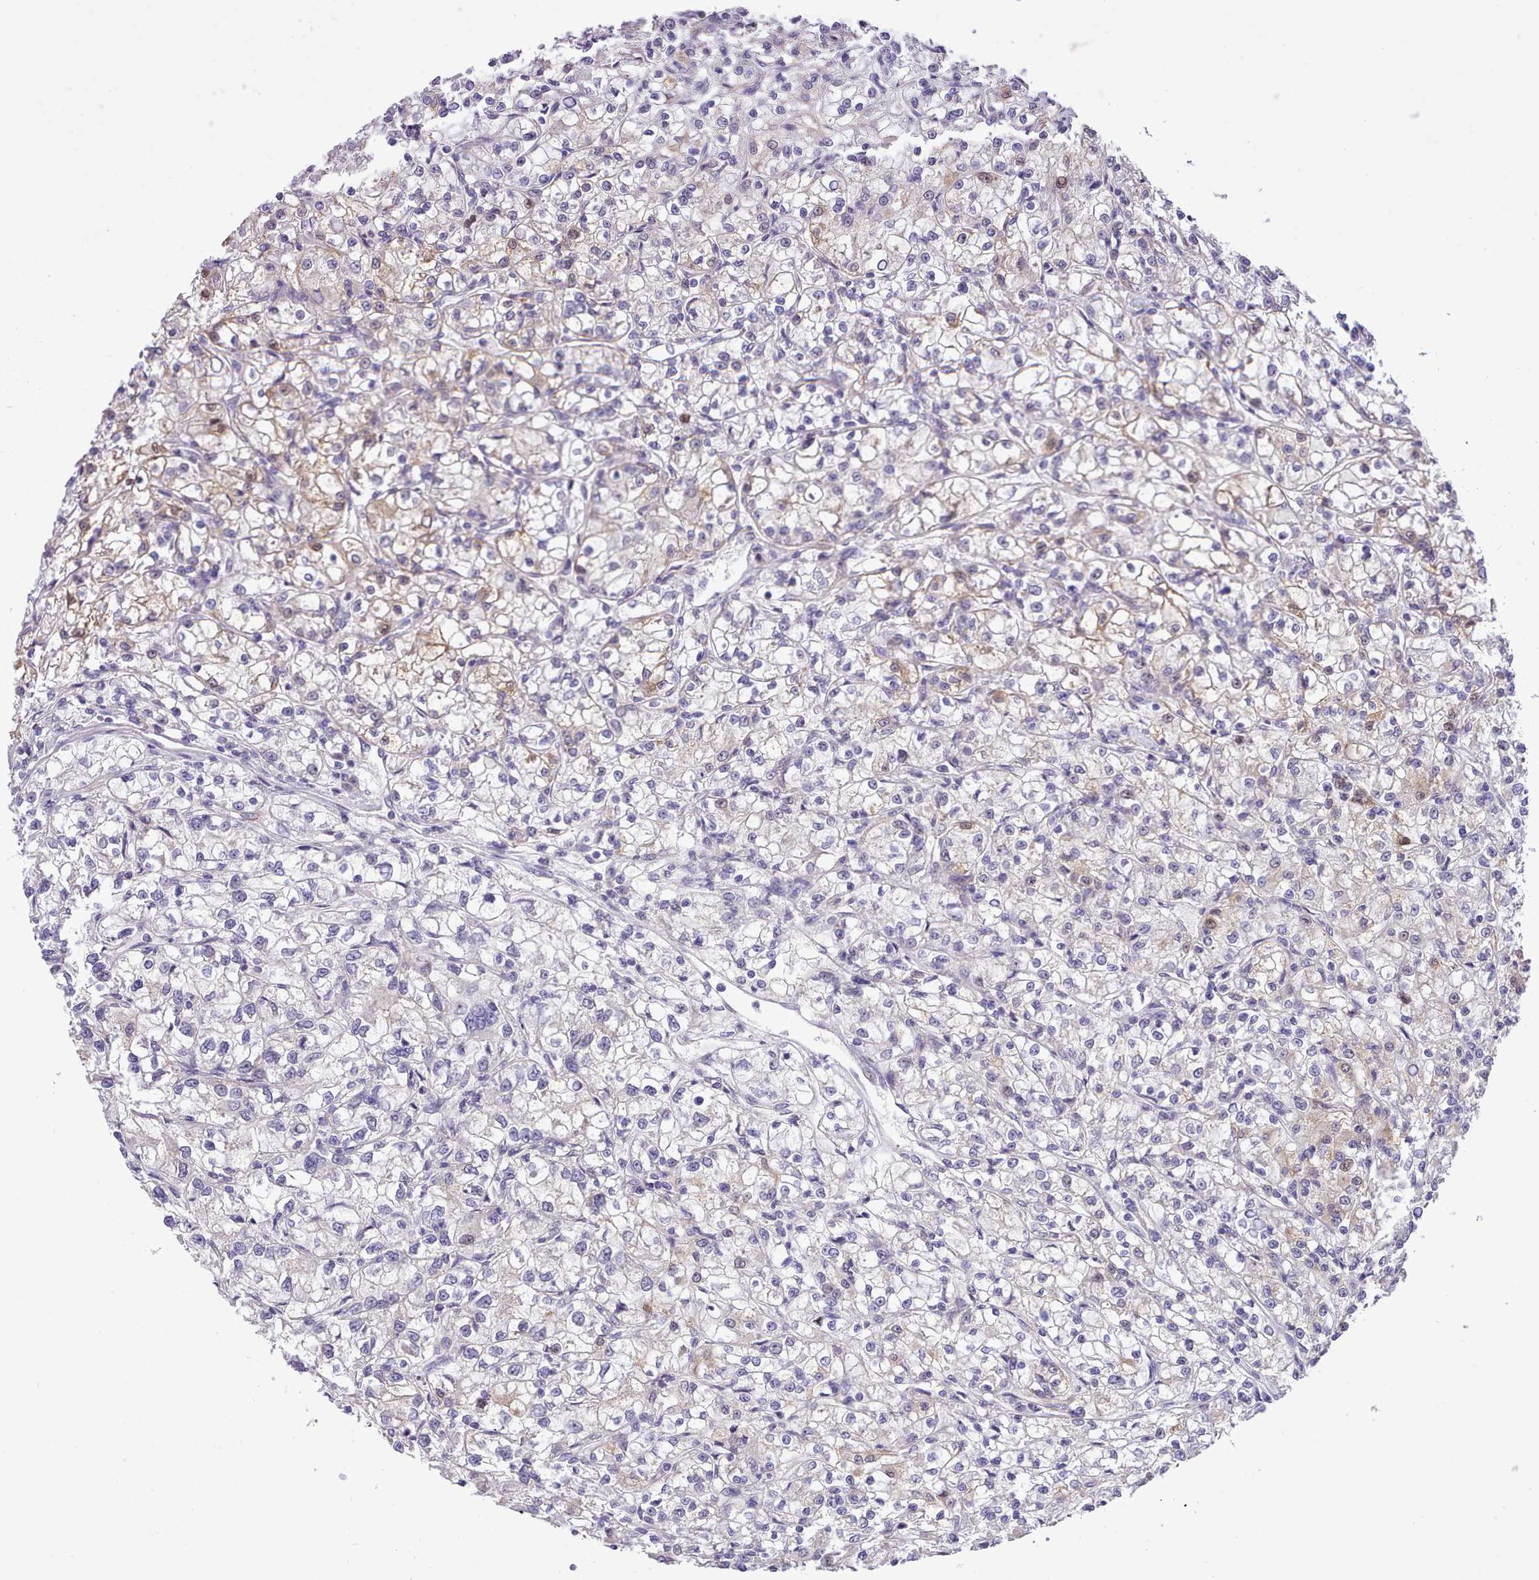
{"staining": {"intensity": "weak", "quantity": "<25%", "location": "cytoplasmic/membranous"}, "tissue": "renal cancer", "cell_type": "Tumor cells", "image_type": "cancer", "snomed": [{"axis": "morphology", "description": "Adenocarcinoma, NOS"}, {"axis": "topography", "description": "Kidney"}], "caption": "An immunohistochemistry histopathology image of renal cancer is shown. There is no staining in tumor cells of renal cancer. The staining was performed using DAB to visualize the protein expression in brown, while the nuclei were stained in blue with hematoxylin (Magnification: 20x).", "gene": "HOXB7", "patient": {"sex": "female", "age": 59}}